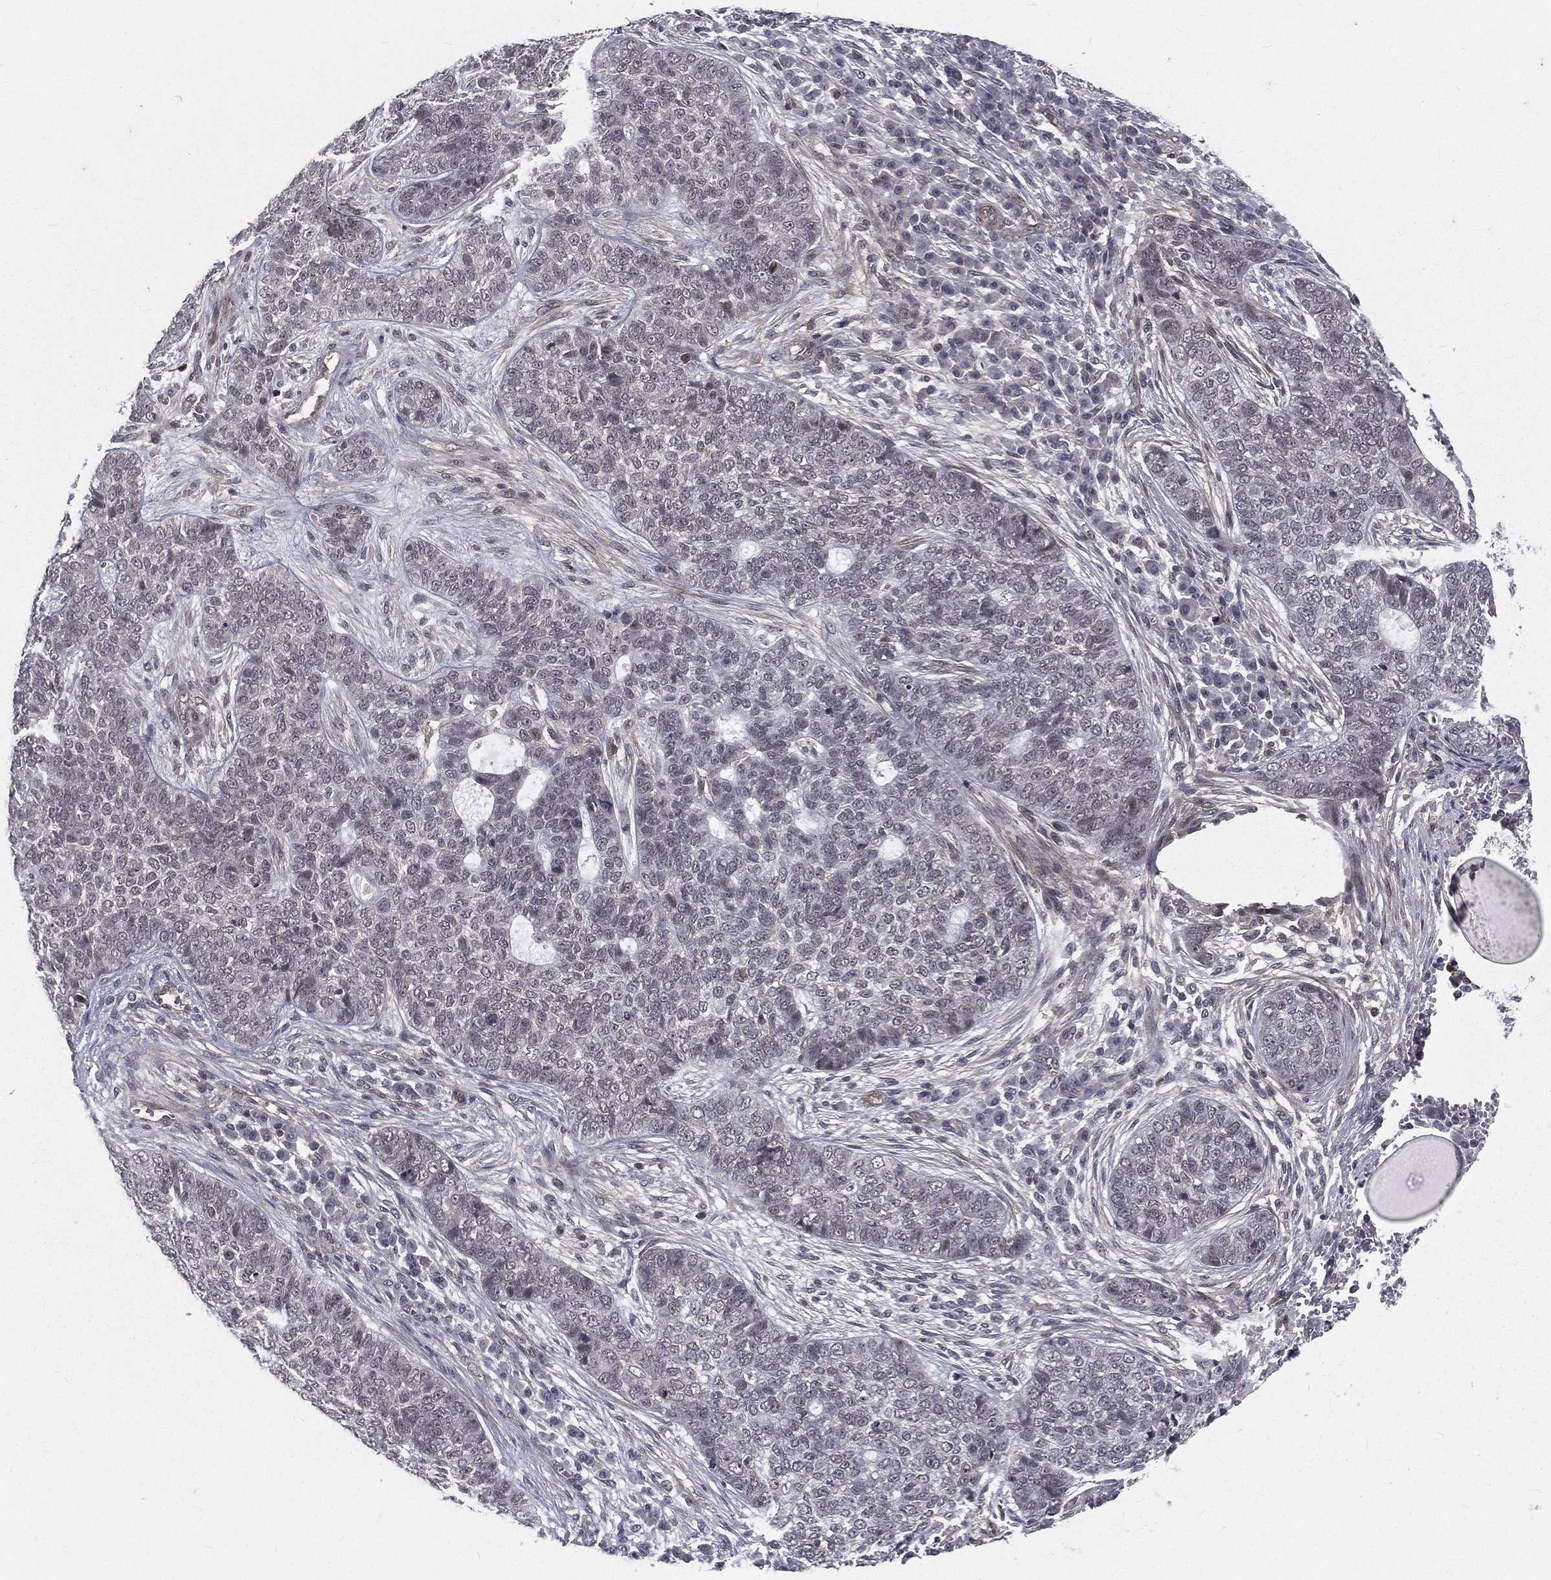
{"staining": {"intensity": "negative", "quantity": "none", "location": "none"}, "tissue": "skin cancer", "cell_type": "Tumor cells", "image_type": "cancer", "snomed": [{"axis": "morphology", "description": "Basal cell carcinoma"}, {"axis": "topography", "description": "Skin"}], "caption": "High magnification brightfield microscopy of skin basal cell carcinoma stained with DAB (3,3'-diaminobenzidine) (brown) and counterstained with hematoxylin (blue): tumor cells show no significant positivity.", "gene": "MORC2", "patient": {"sex": "female", "age": 69}}